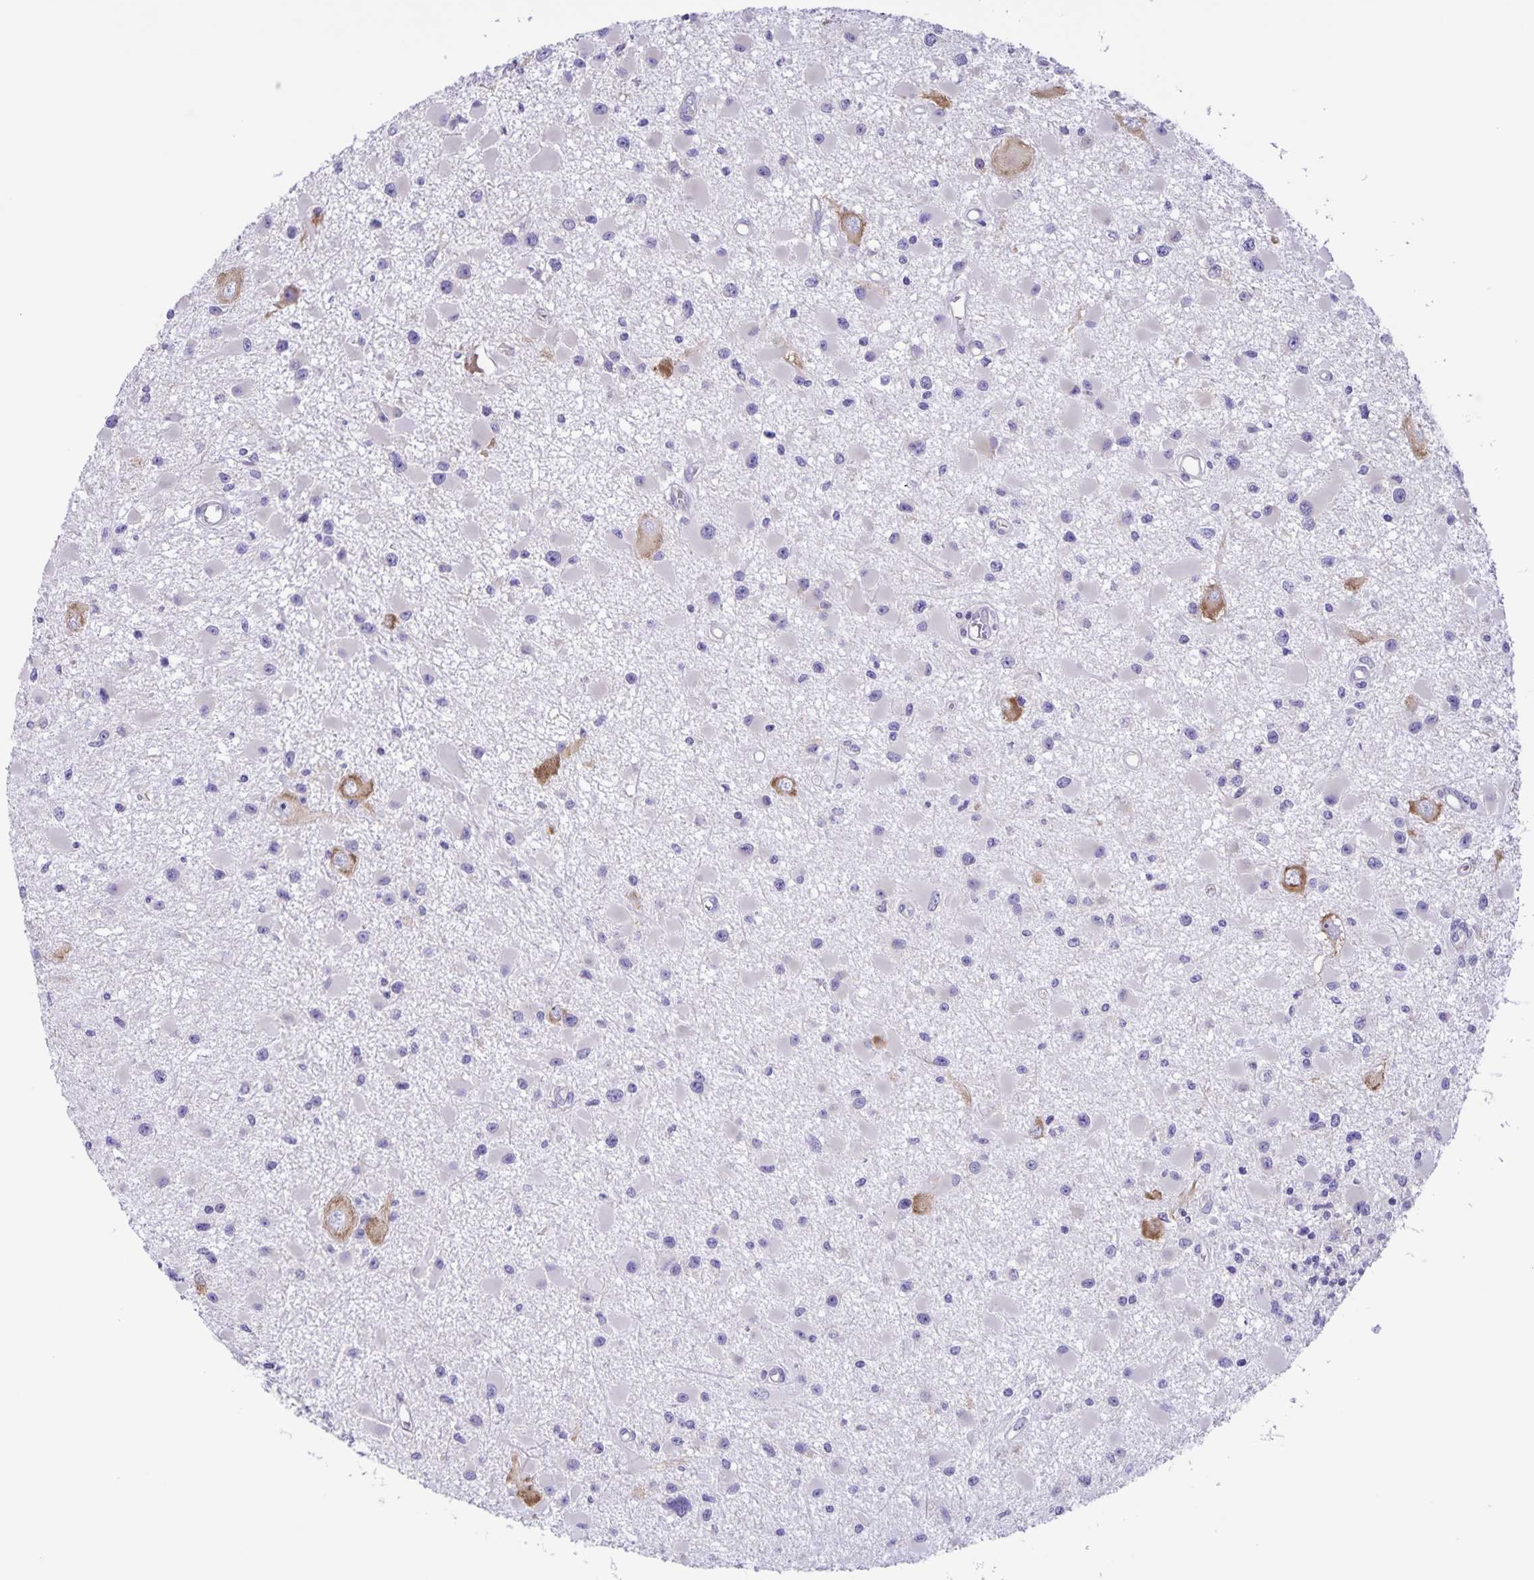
{"staining": {"intensity": "negative", "quantity": "none", "location": "none"}, "tissue": "glioma", "cell_type": "Tumor cells", "image_type": "cancer", "snomed": [{"axis": "morphology", "description": "Glioma, malignant, High grade"}, {"axis": "topography", "description": "Brain"}], "caption": "Immunohistochemistry (IHC) image of human glioma stained for a protein (brown), which reveals no staining in tumor cells.", "gene": "CAPSL", "patient": {"sex": "male", "age": 54}}